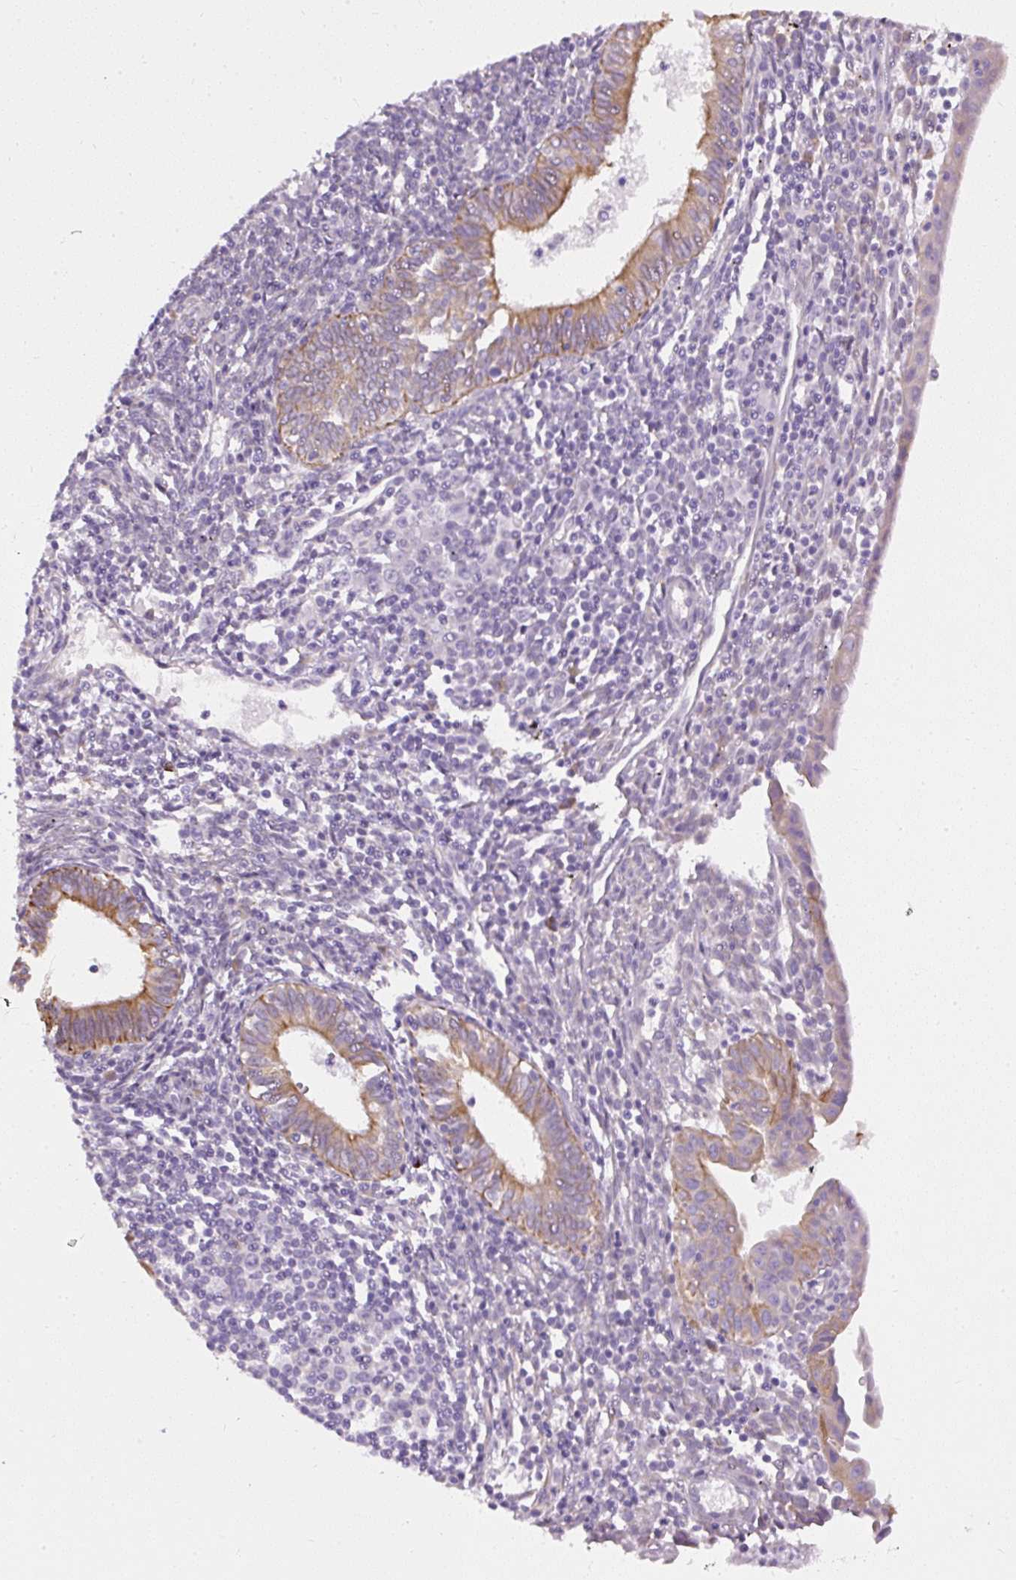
{"staining": {"intensity": "negative", "quantity": "none", "location": "none"}, "tissue": "endometrium", "cell_type": "Cells in endometrial stroma", "image_type": "normal", "snomed": [{"axis": "morphology", "description": "Normal tissue, NOS"}, {"axis": "topography", "description": "Endometrium"}], "caption": "Human endometrium stained for a protein using immunohistochemistry (IHC) exhibits no expression in cells in endometrial stroma.", "gene": "FAM149A", "patient": {"sex": "female", "age": 41}}